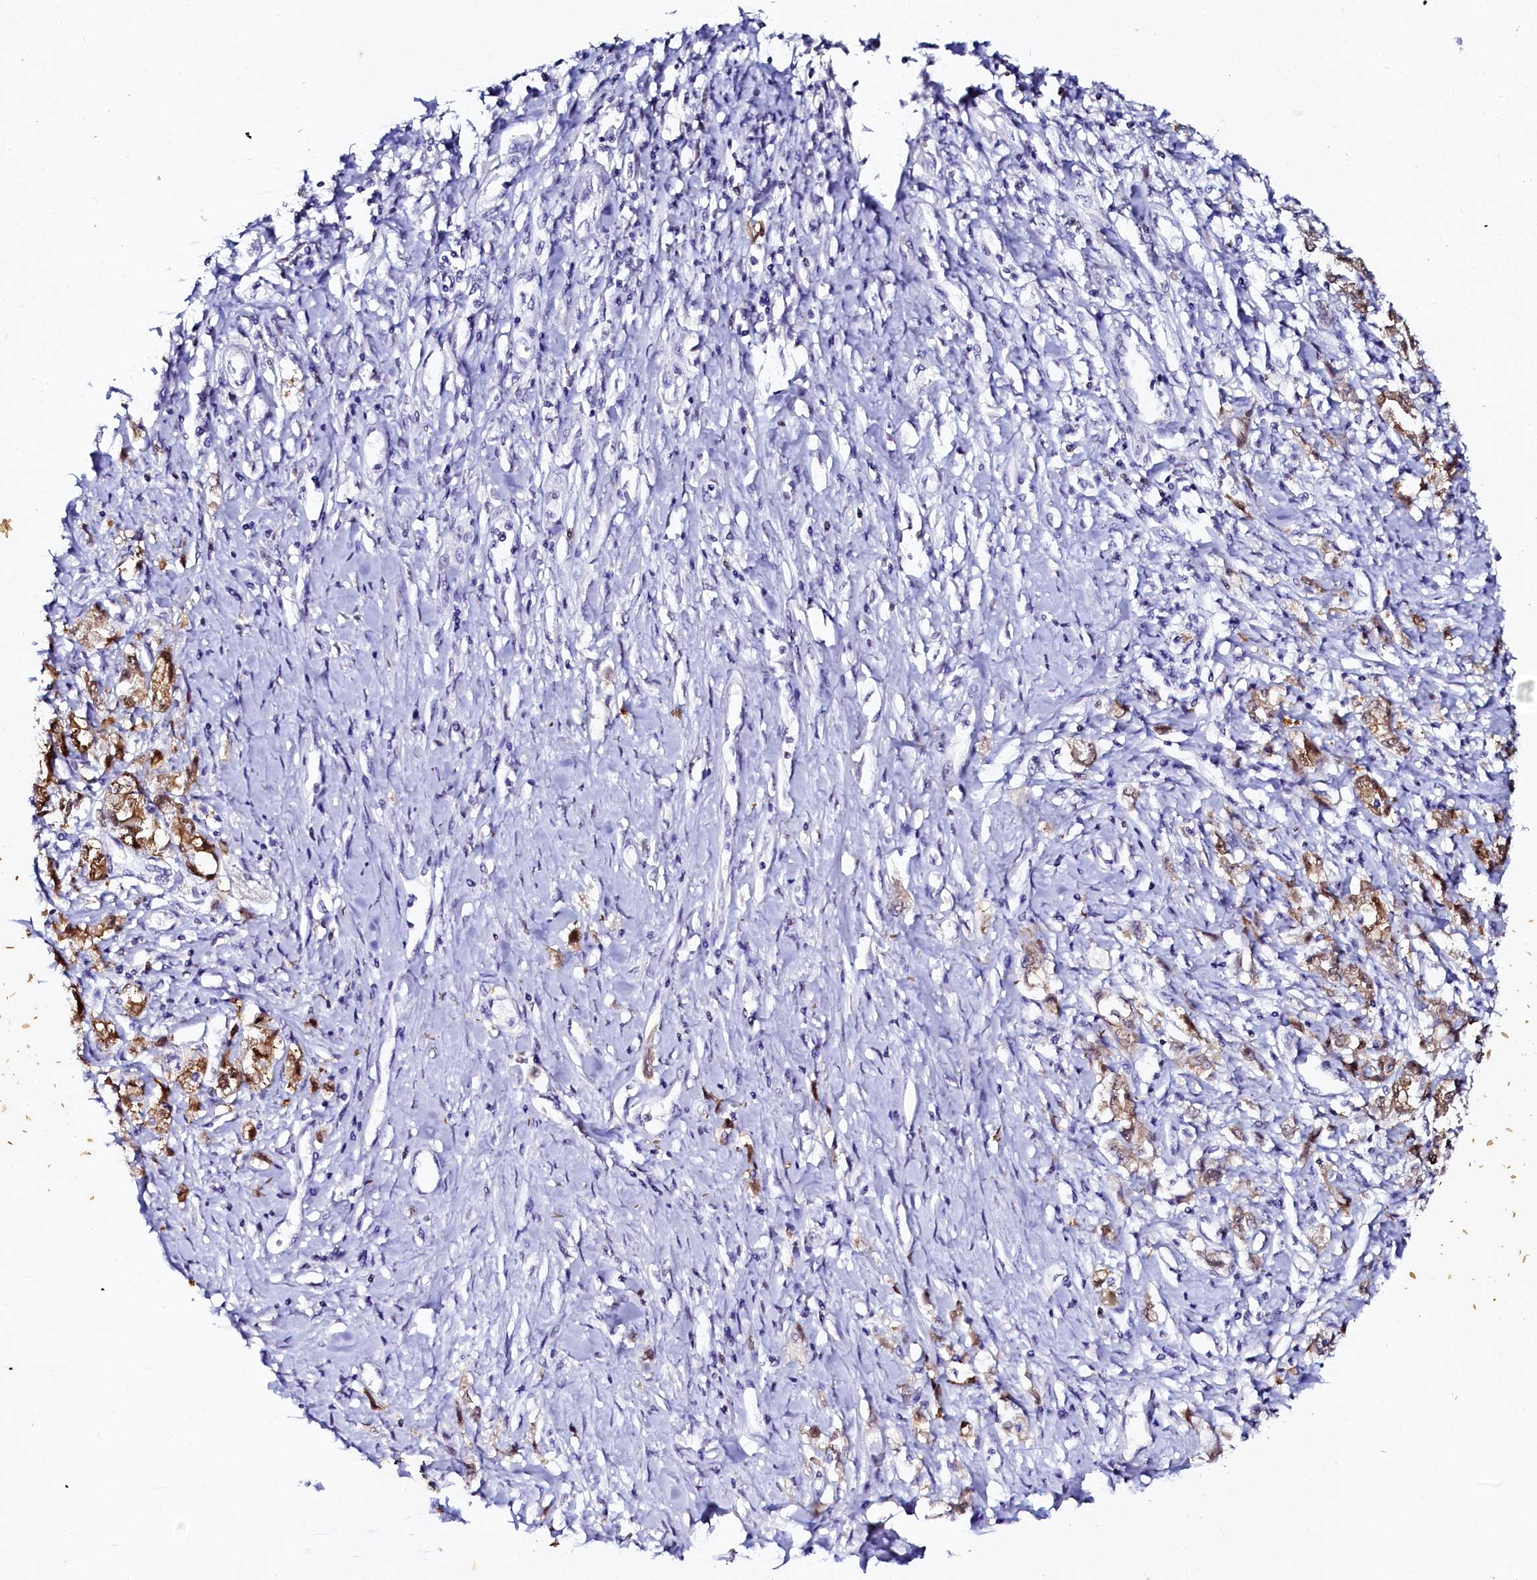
{"staining": {"intensity": "moderate", "quantity": ">75%", "location": "cytoplasmic/membranous,nuclear"}, "tissue": "stomach cancer", "cell_type": "Tumor cells", "image_type": "cancer", "snomed": [{"axis": "morphology", "description": "Adenocarcinoma, NOS"}, {"axis": "topography", "description": "Stomach"}], "caption": "This histopathology image shows immunohistochemistry staining of human stomach cancer (adenocarcinoma), with medium moderate cytoplasmic/membranous and nuclear staining in approximately >75% of tumor cells.", "gene": "SORD", "patient": {"sex": "female", "age": 76}}